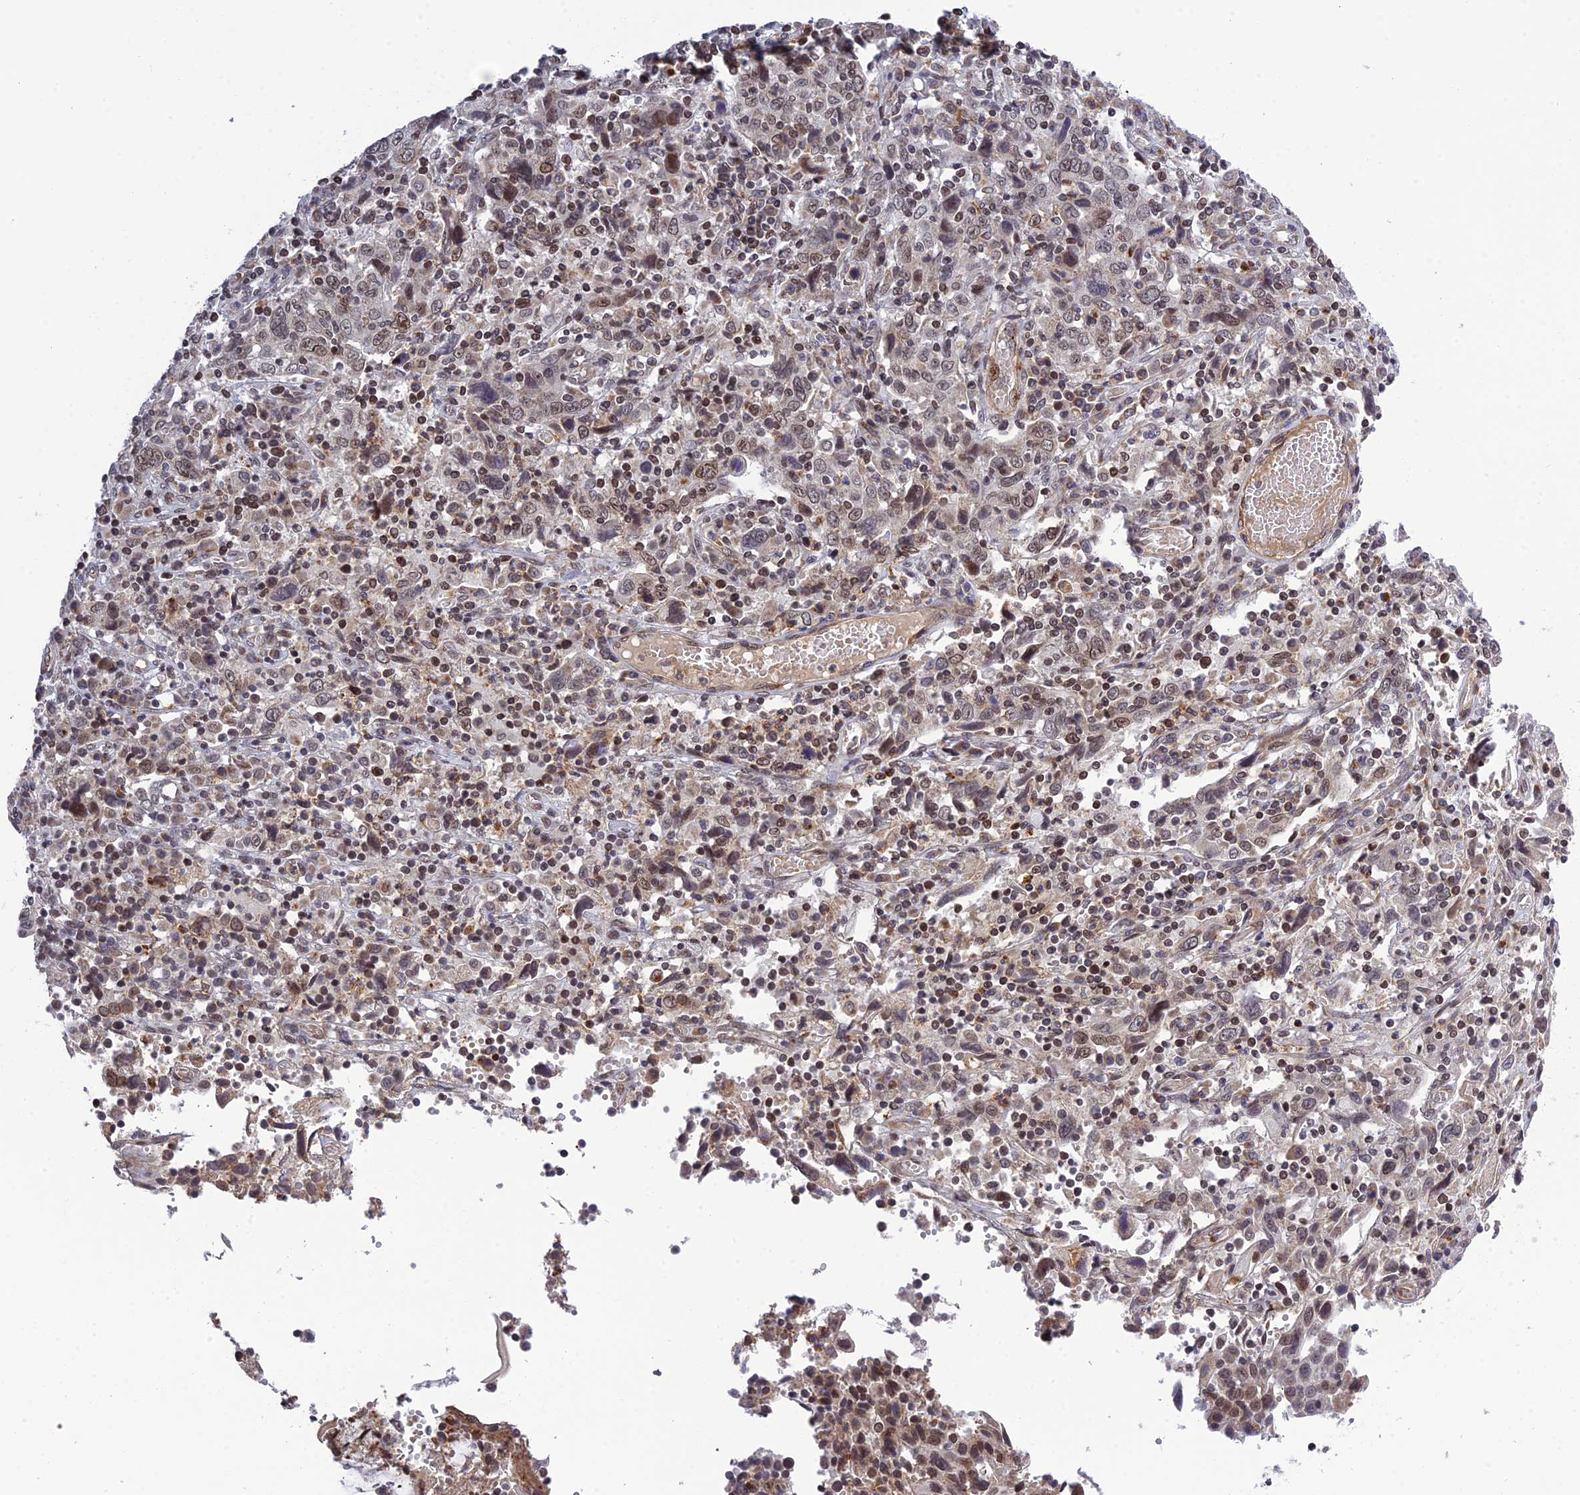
{"staining": {"intensity": "weak", "quantity": ">75%", "location": "nuclear"}, "tissue": "cervical cancer", "cell_type": "Tumor cells", "image_type": "cancer", "snomed": [{"axis": "morphology", "description": "Squamous cell carcinoma, NOS"}, {"axis": "topography", "description": "Cervix"}], "caption": "A brown stain labels weak nuclear expression of a protein in human cervical cancer tumor cells.", "gene": "REXO1", "patient": {"sex": "female", "age": 46}}